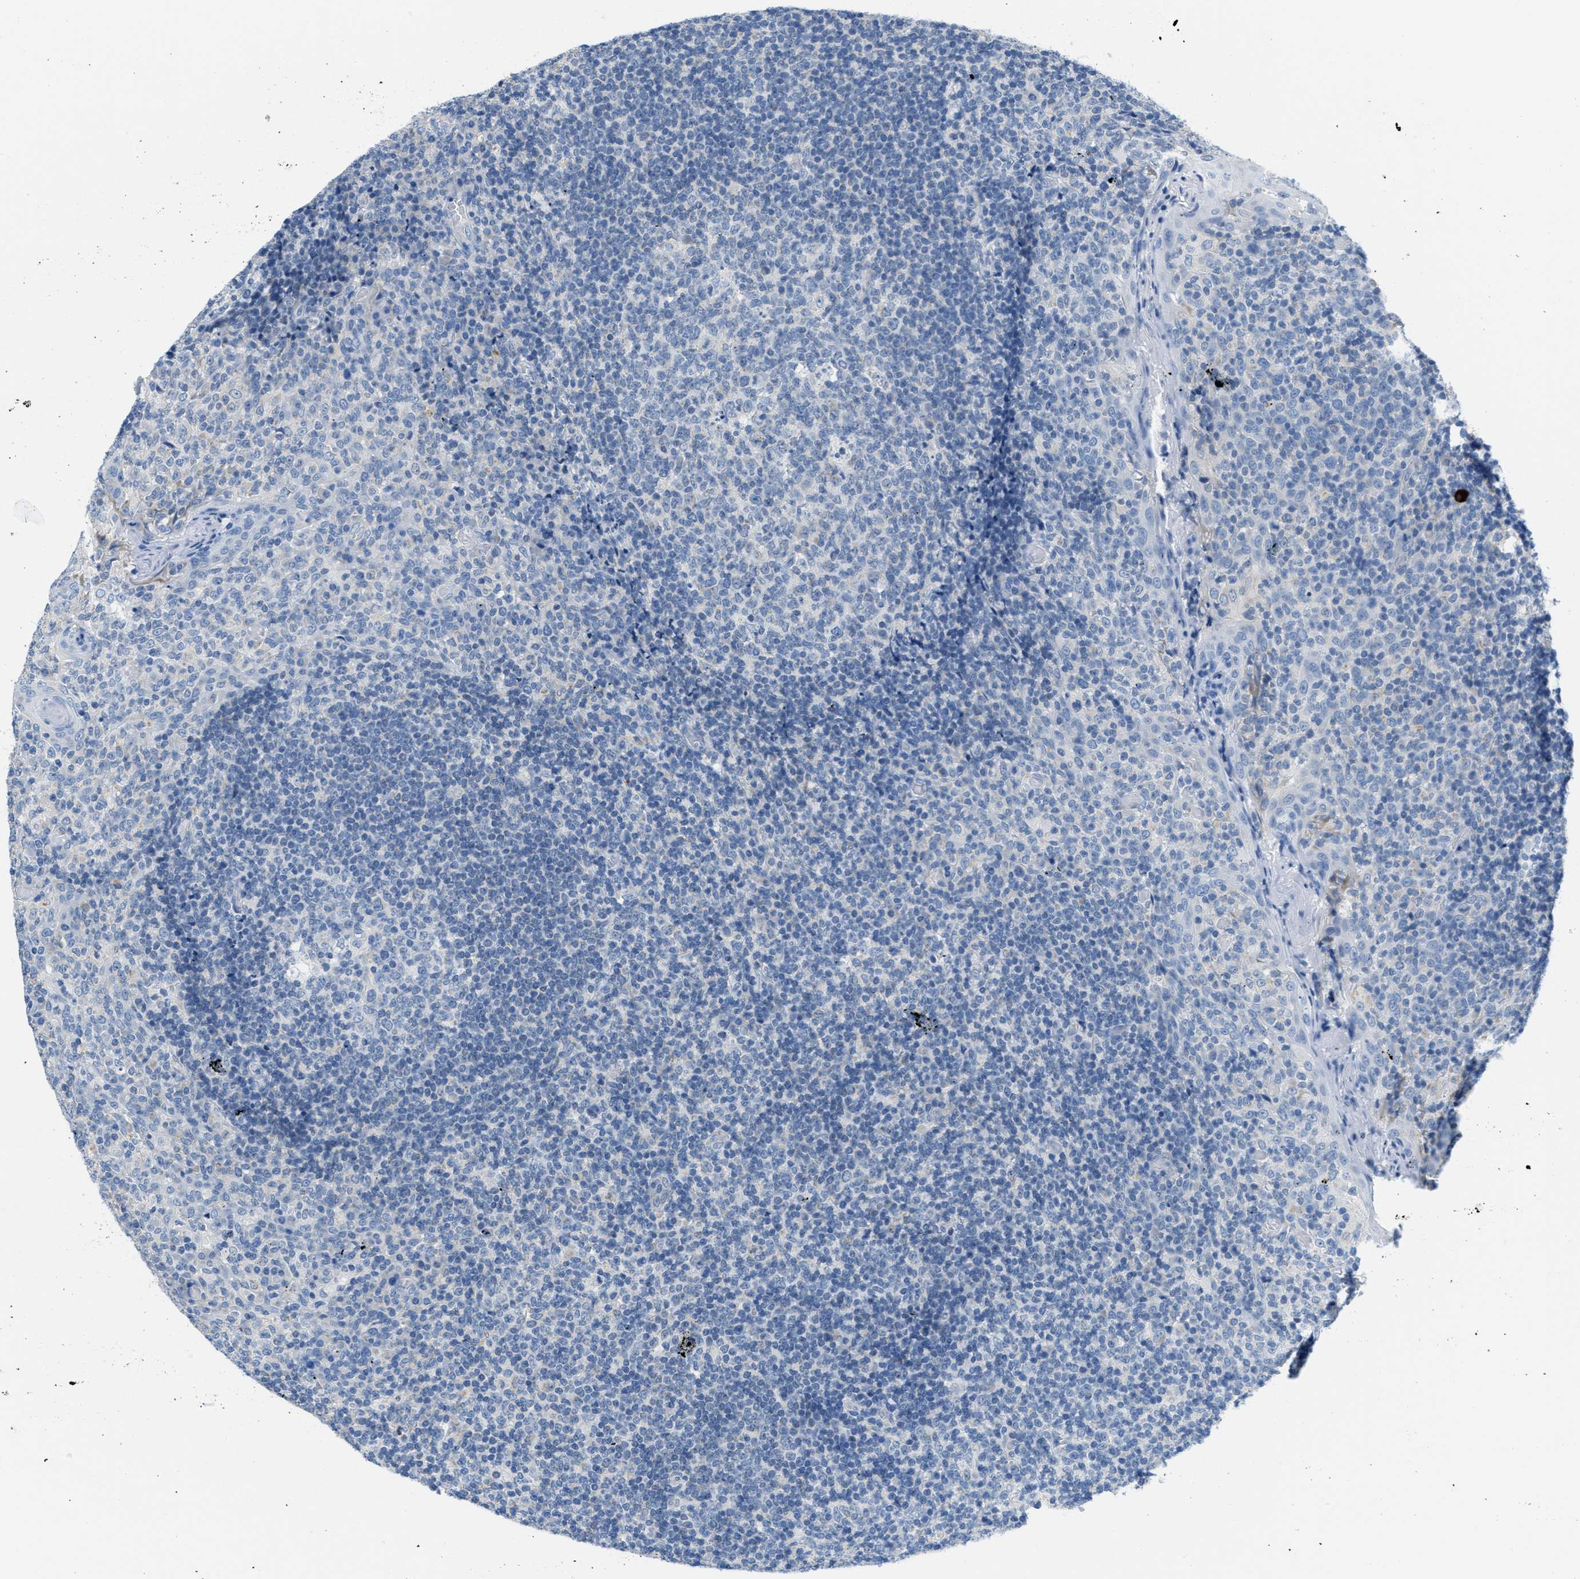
{"staining": {"intensity": "negative", "quantity": "none", "location": "none"}, "tissue": "tonsil", "cell_type": "Germinal center cells", "image_type": "normal", "snomed": [{"axis": "morphology", "description": "Normal tissue, NOS"}, {"axis": "topography", "description": "Tonsil"}], "caption": "An IHC photomicrograph of normal tonsil is shown. There is no staining in germinal center cells of tonsil. The staining was performed using DAB to visualize the protein expression in brown, while the nuclei were stained in blue with hematoxylin (Magnification: 20x).", "gene": "PTDSS1", "patient": {"sex": "female", "age": 19}}